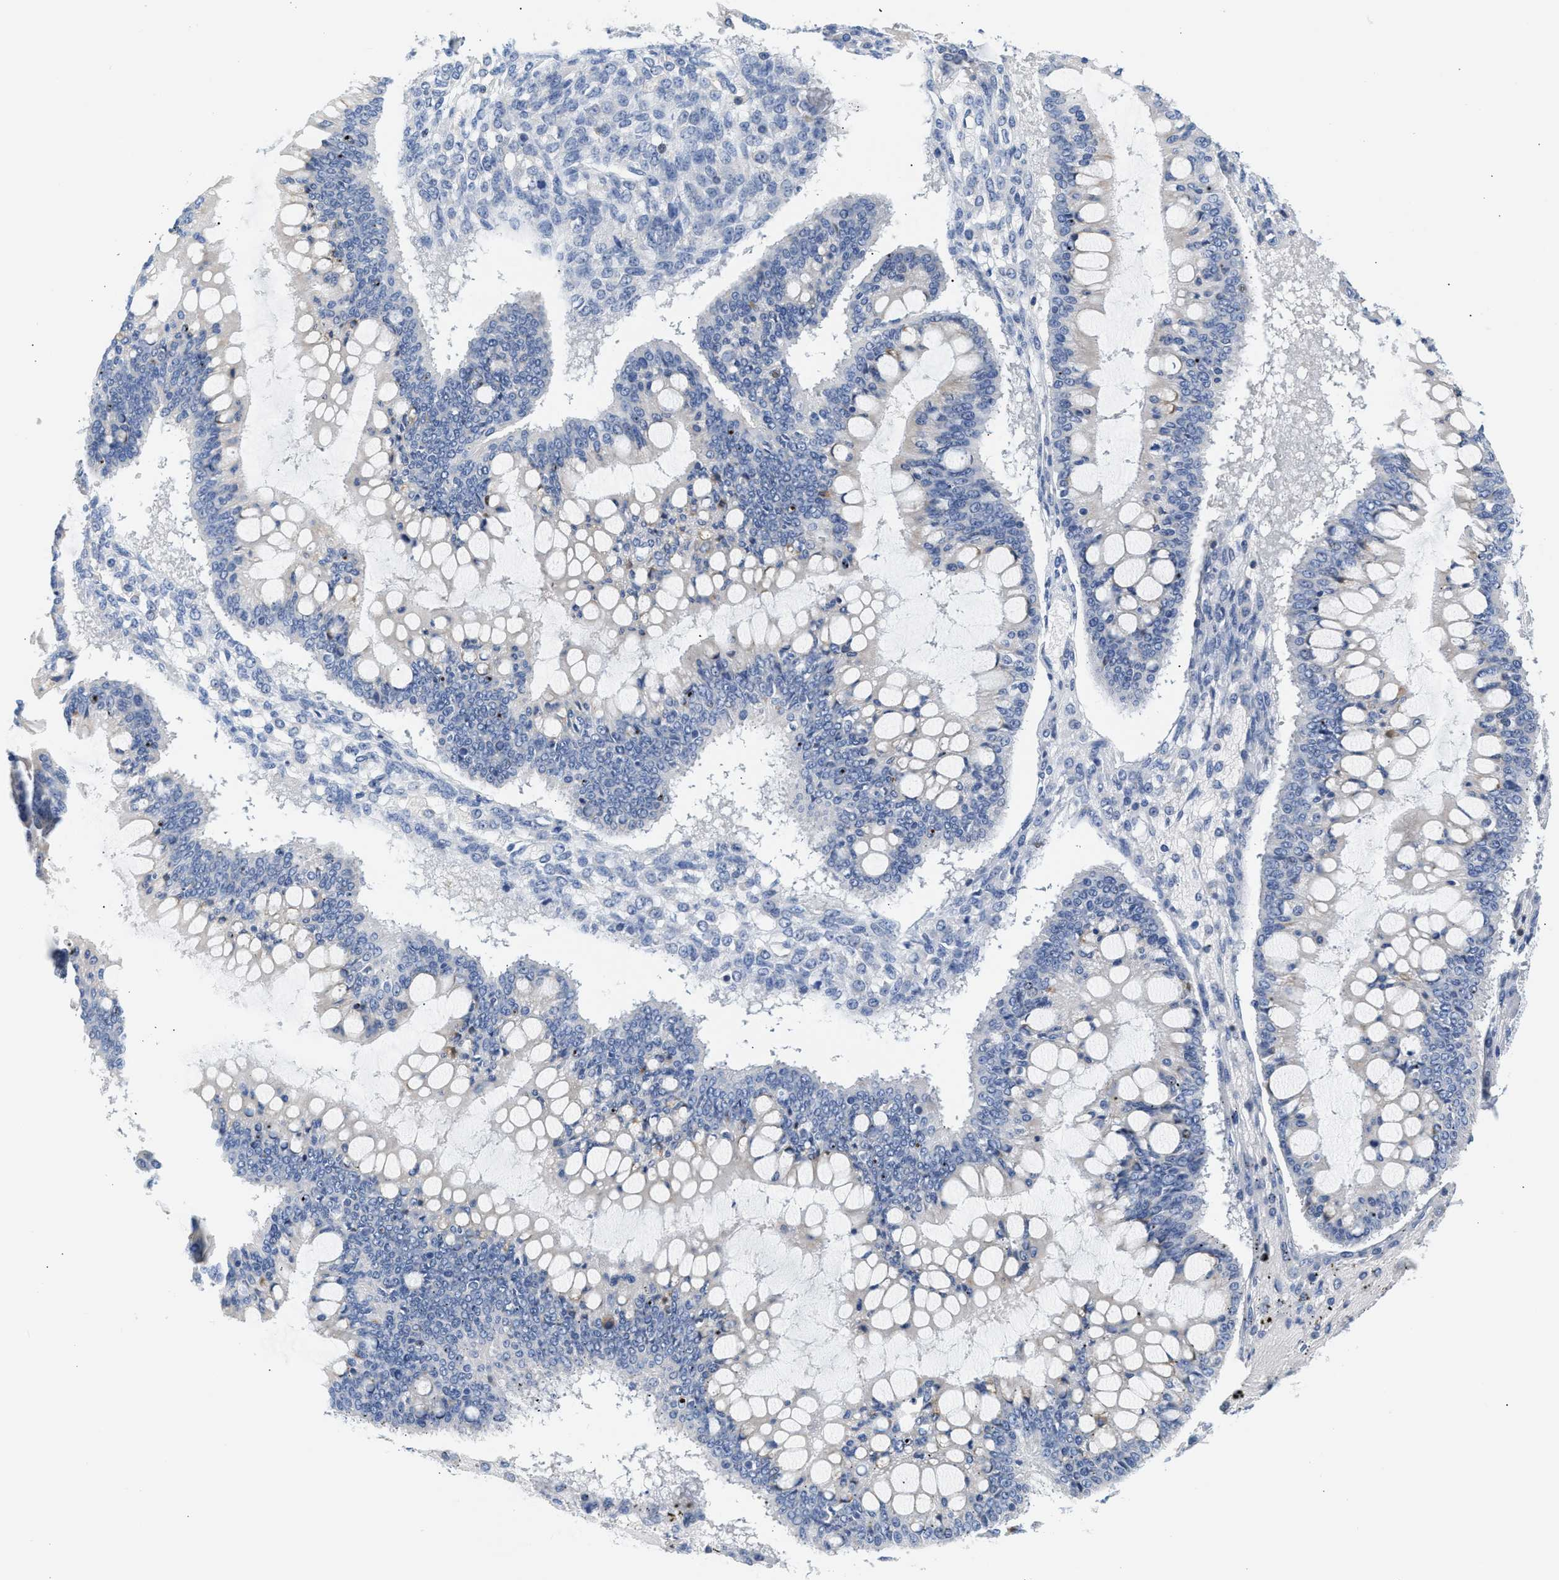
{"staining": {"intensity": "negative", "quantity": "none", "location": "none"}, "tissue": "ovarian cancer", "cell_type": "Tumor cells", "image_type": "cancer", "snomed": [{"axis": "morphology", "description": "Cystadenocarcinoma, mucinous, NOS"}, {"axis": "topography", "description": "Ovary"}], "caption": "Immunohistochemistry histopathology image of neoplastic tissue: ovarian cancer stained with DAB exhibits no significant protein expression in tumor cells. The staining was performed using DAB (3,3'-diaminobenzidine) to visualize the protein expression in brown, while the nuclei were stained in blue with hematoxylin (Magnification: 20x).", "gene": "SLIT2", "patient": {"sex": "female", "age": 73}}